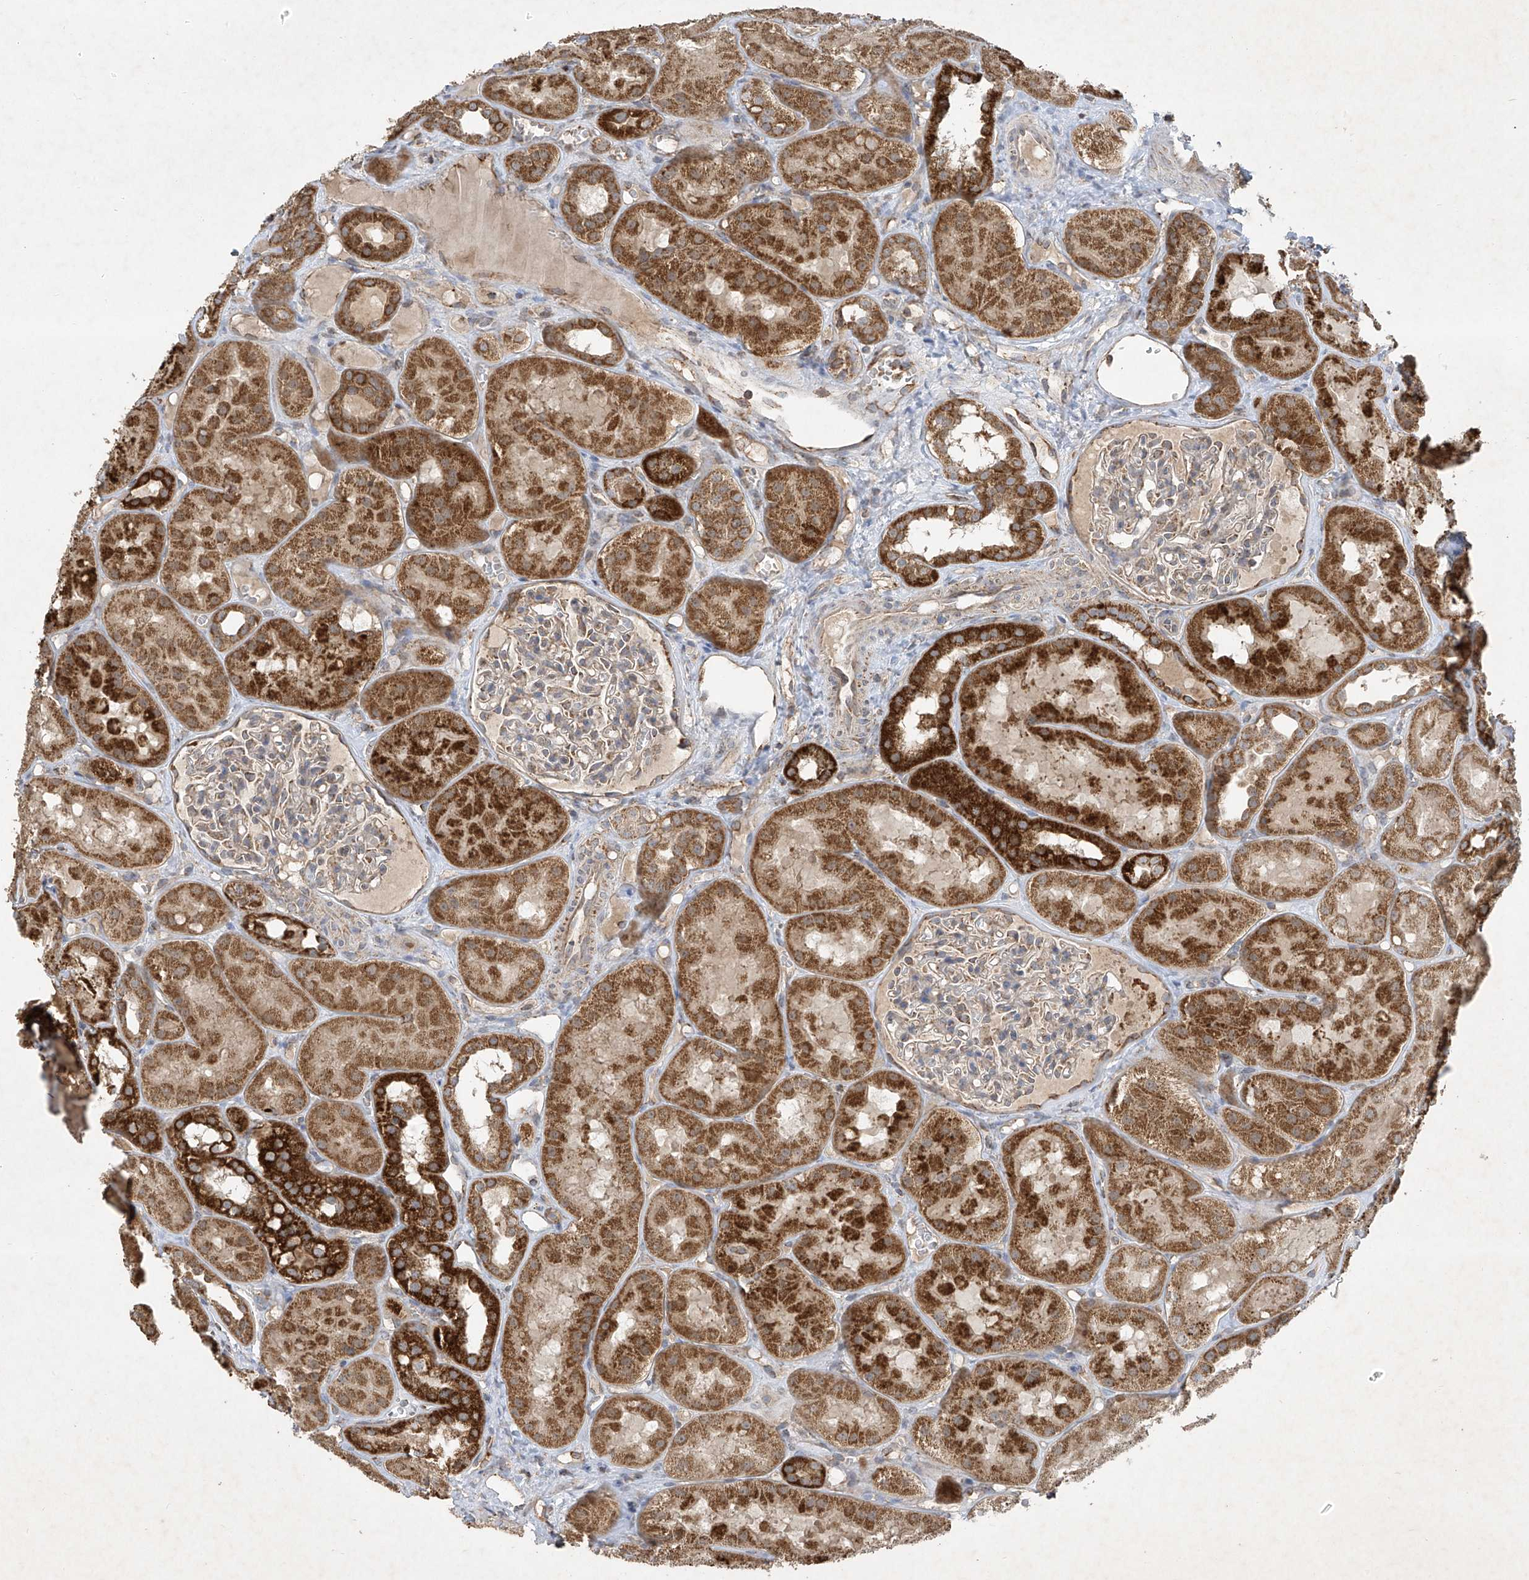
{"staining": {"intensity": "moderate", "quantity": "<25%", "location": "cytoplasmic/membranous"}, "tissue": "kidney", "cell_type": "Cells in glomeruli", "image_type": "normal", "snomed": [{"axis": "morphology", "description": "Normal tissue, NOS"}, {"axis": "topography", "description": "Kidney"}], "caption": "IHC of unremarkable kidney exhibits low levels of moderate cytoplasmic/membranous expression in approximately <25% of cells in glomeruli. IHC stains the protein in brown and the nuclei are stained blue.", "gene": "UQCC1", "patient": {"sex": "male", "age": 16}}